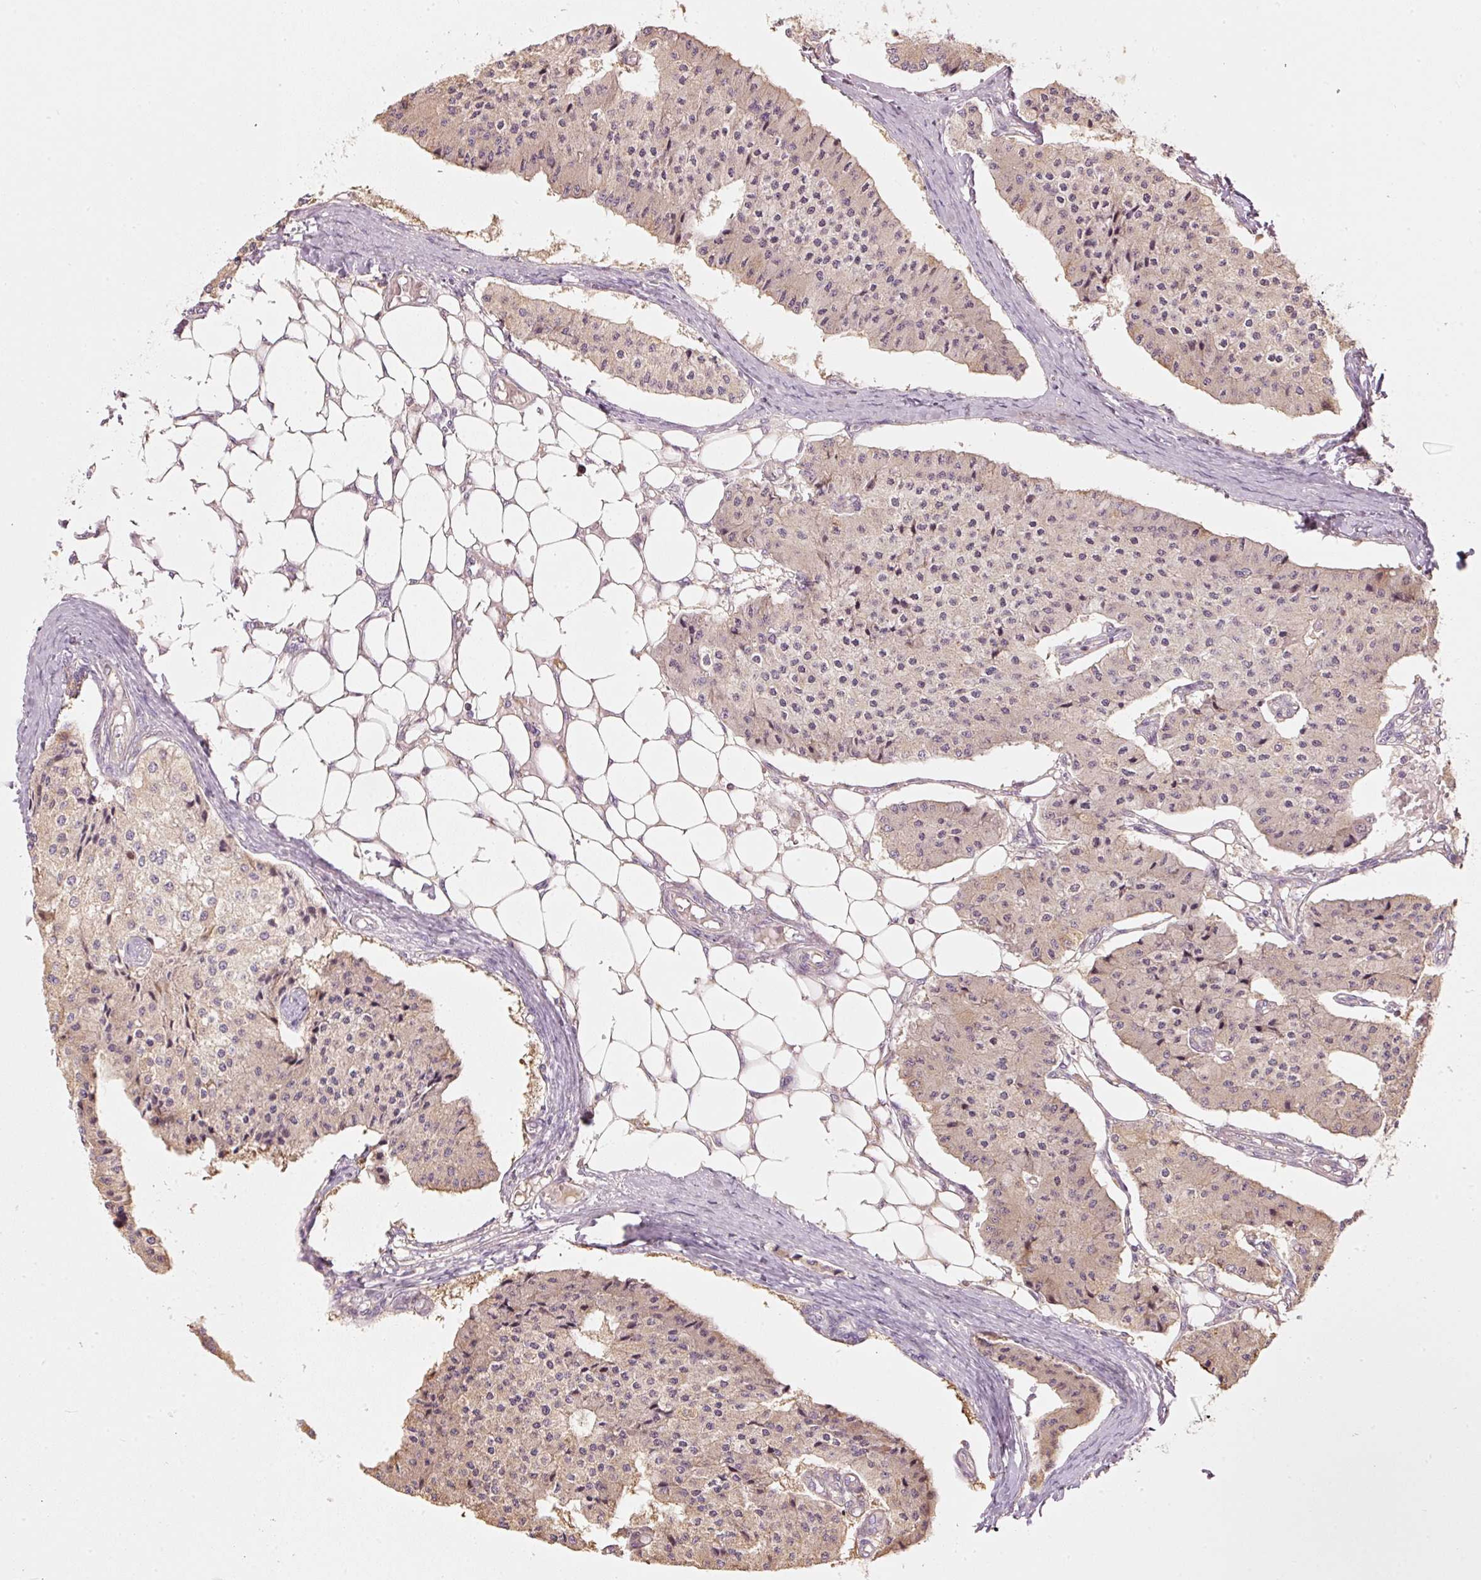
{"staining": {"intensity": "weak", "quantity": "25%-75%", "location": "cytoplasmic/membranous"}, "tissue": "carcinoid", "cell_type": "Tumor cells", "image_type": "cancer", "snomed": [{"axis": "morphology", "description": "Carcinoid, malignant, NOS"}, {"axis": "topography", "description": "Colon"}], "caption": "Tumor cells exhibit low levels of weak cytoplasmic/membranous positivity in approximately 25%-75% of cells in malignant carcinoid.", "gene": "MAP10", "patient": {"sex": "female", "age": 52}}